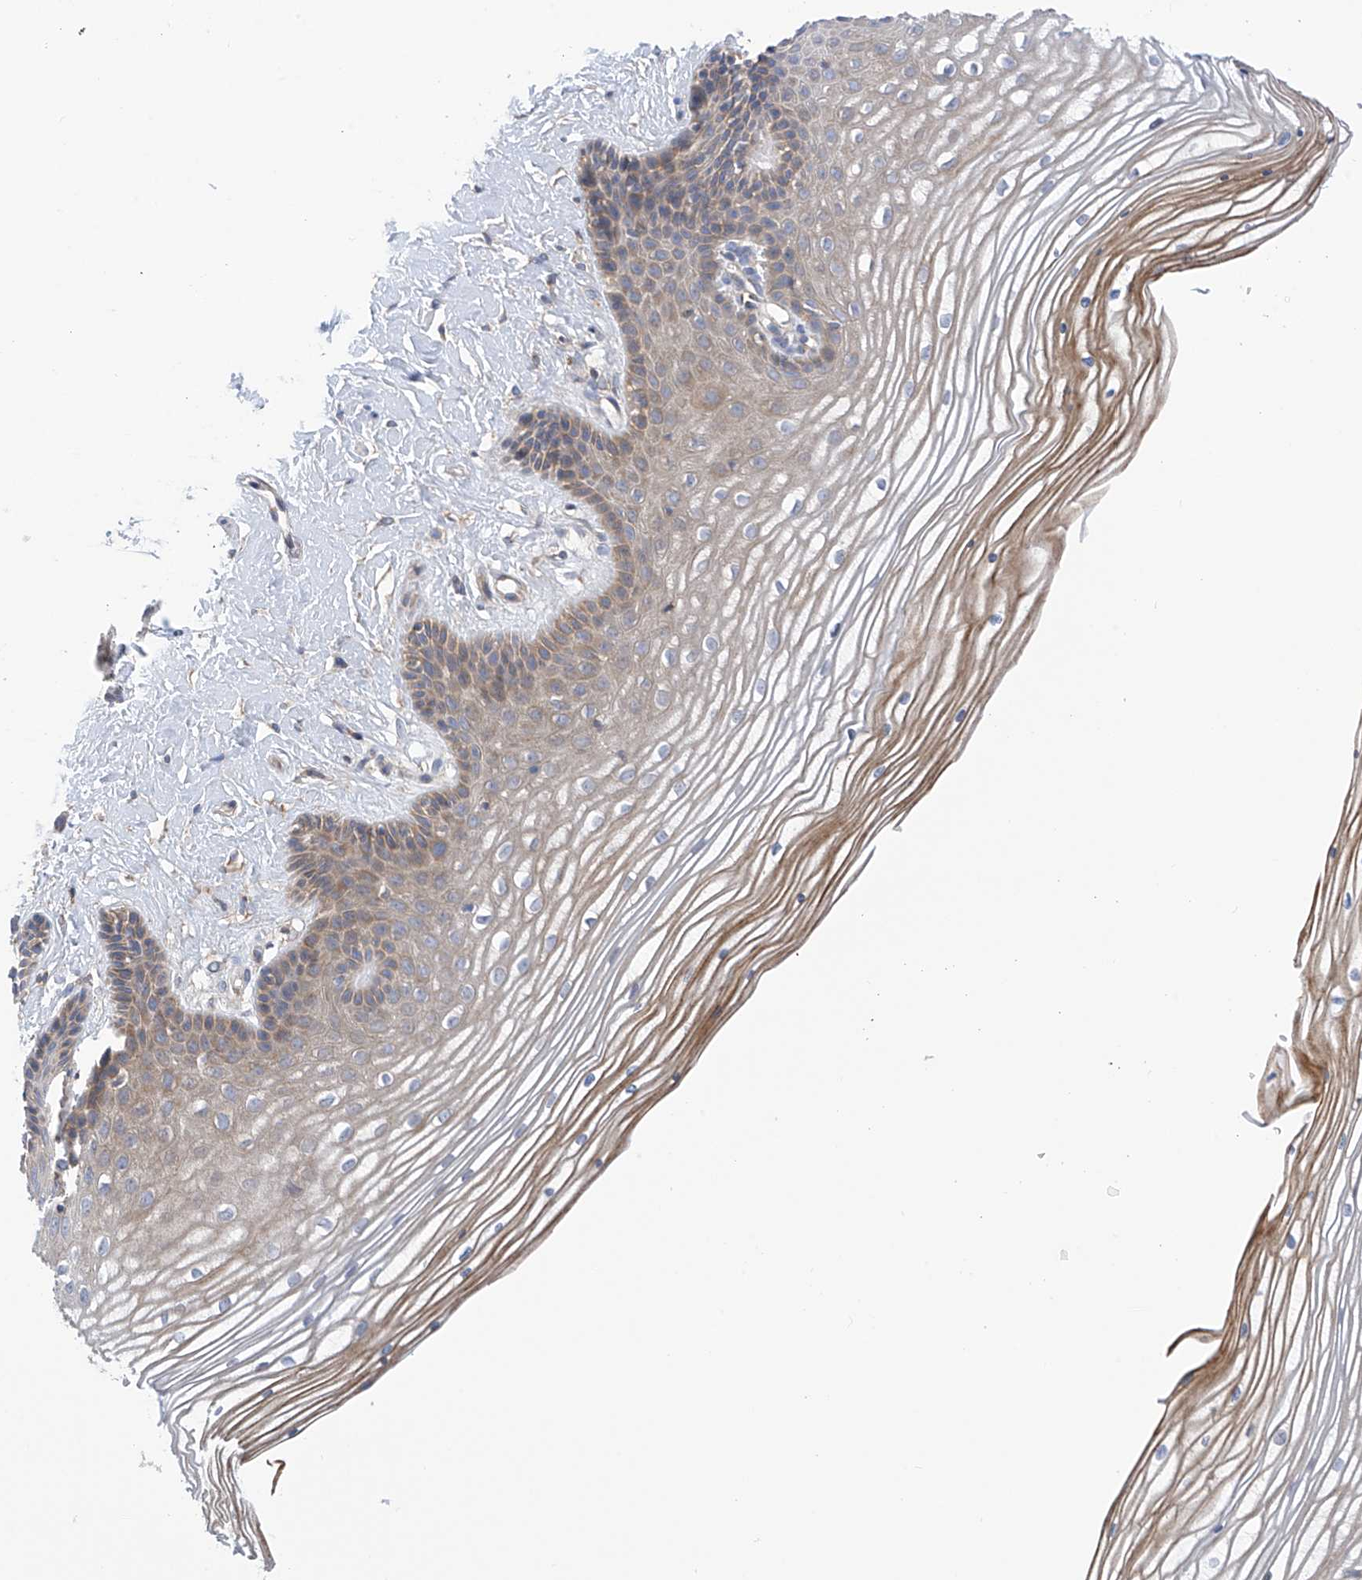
{"staining": {"intensity": "weak", "quantity": "25%-75%", "location": "cytoplasmic/membranous"}, "tissue": "vagina", "cell_type": "Squamous epithelial cells", "image_type": "normal", "snomed": [{"axis": "morphology", "description": "Normal tissue, NOS"}, {"axis": "topography", "description": "Vagina"}, {"axis": "topography", "description": "Cervix"}], "caption": "The immunohistochemical stain labels weak cytoplasmic/membranous staining in squamous epithelial cells of unremarkable vagina. Using DAB (3,3'-diaminobenzidine) (brown) and hematoxylin (blue) stains, captured at high magnification using brightfield microscopy.", "gene": "P2RX7", "patient": {"sex": "female", "age": 40}}